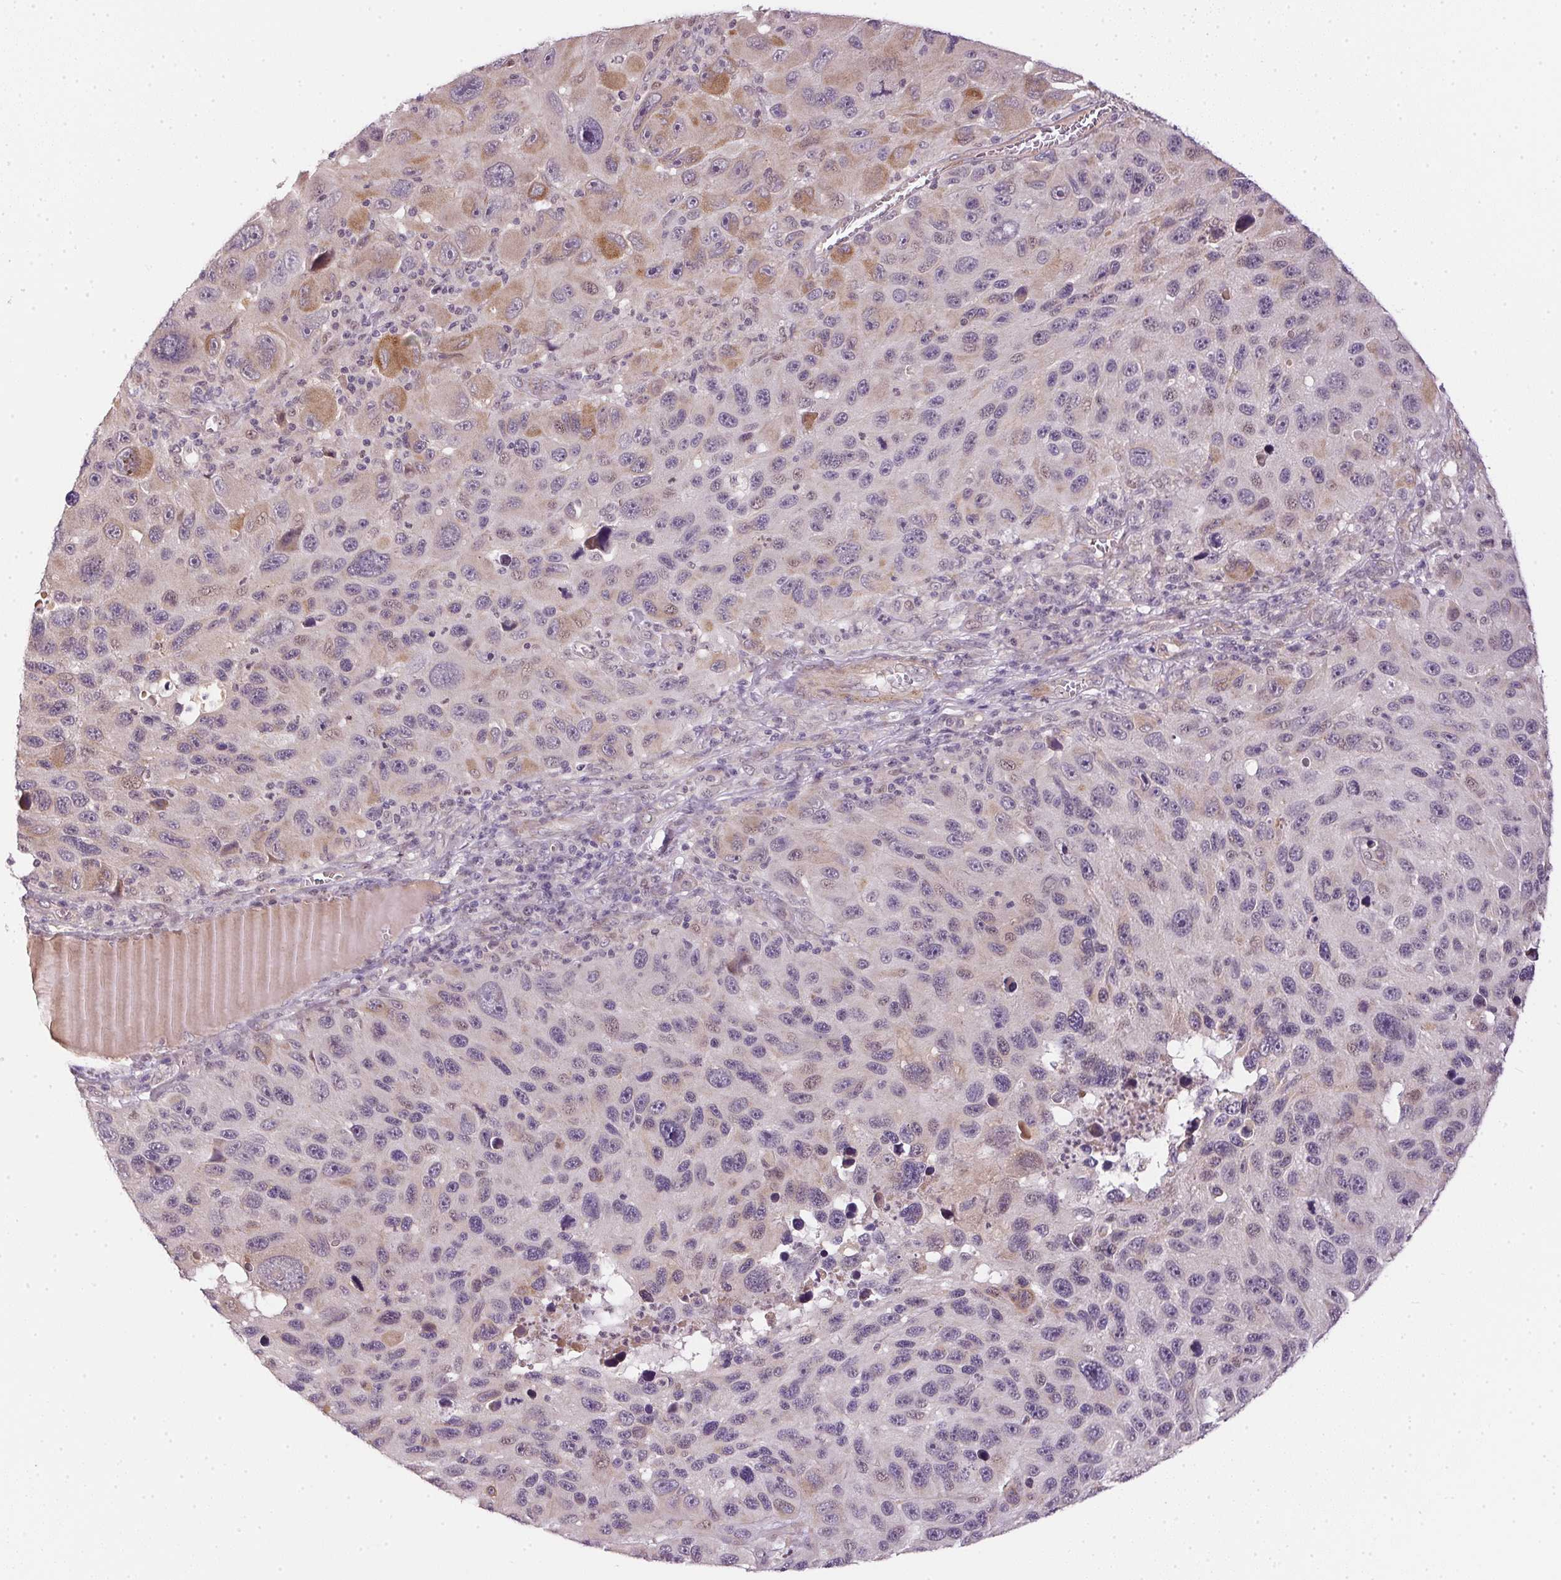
{"staining": {"intensity": "weak", "quantity": "<25%", "location": "cytoplasmic/membranous"}, "tissue": "melanoma", "cell_type": "Tumor cells", "image_type": "cancer", "snomed": [{"axis": "morphology", "description": "Malignant melanoma, NOS"}, {"axis": "topography", "description": "Skin"}], "caption": "A high-resolution image shows IHC staining of melanoma, which displays no significant positivity in tumor cells.", "gene": "CFAP92", "patient": {"sex": "male", "age": 53}}